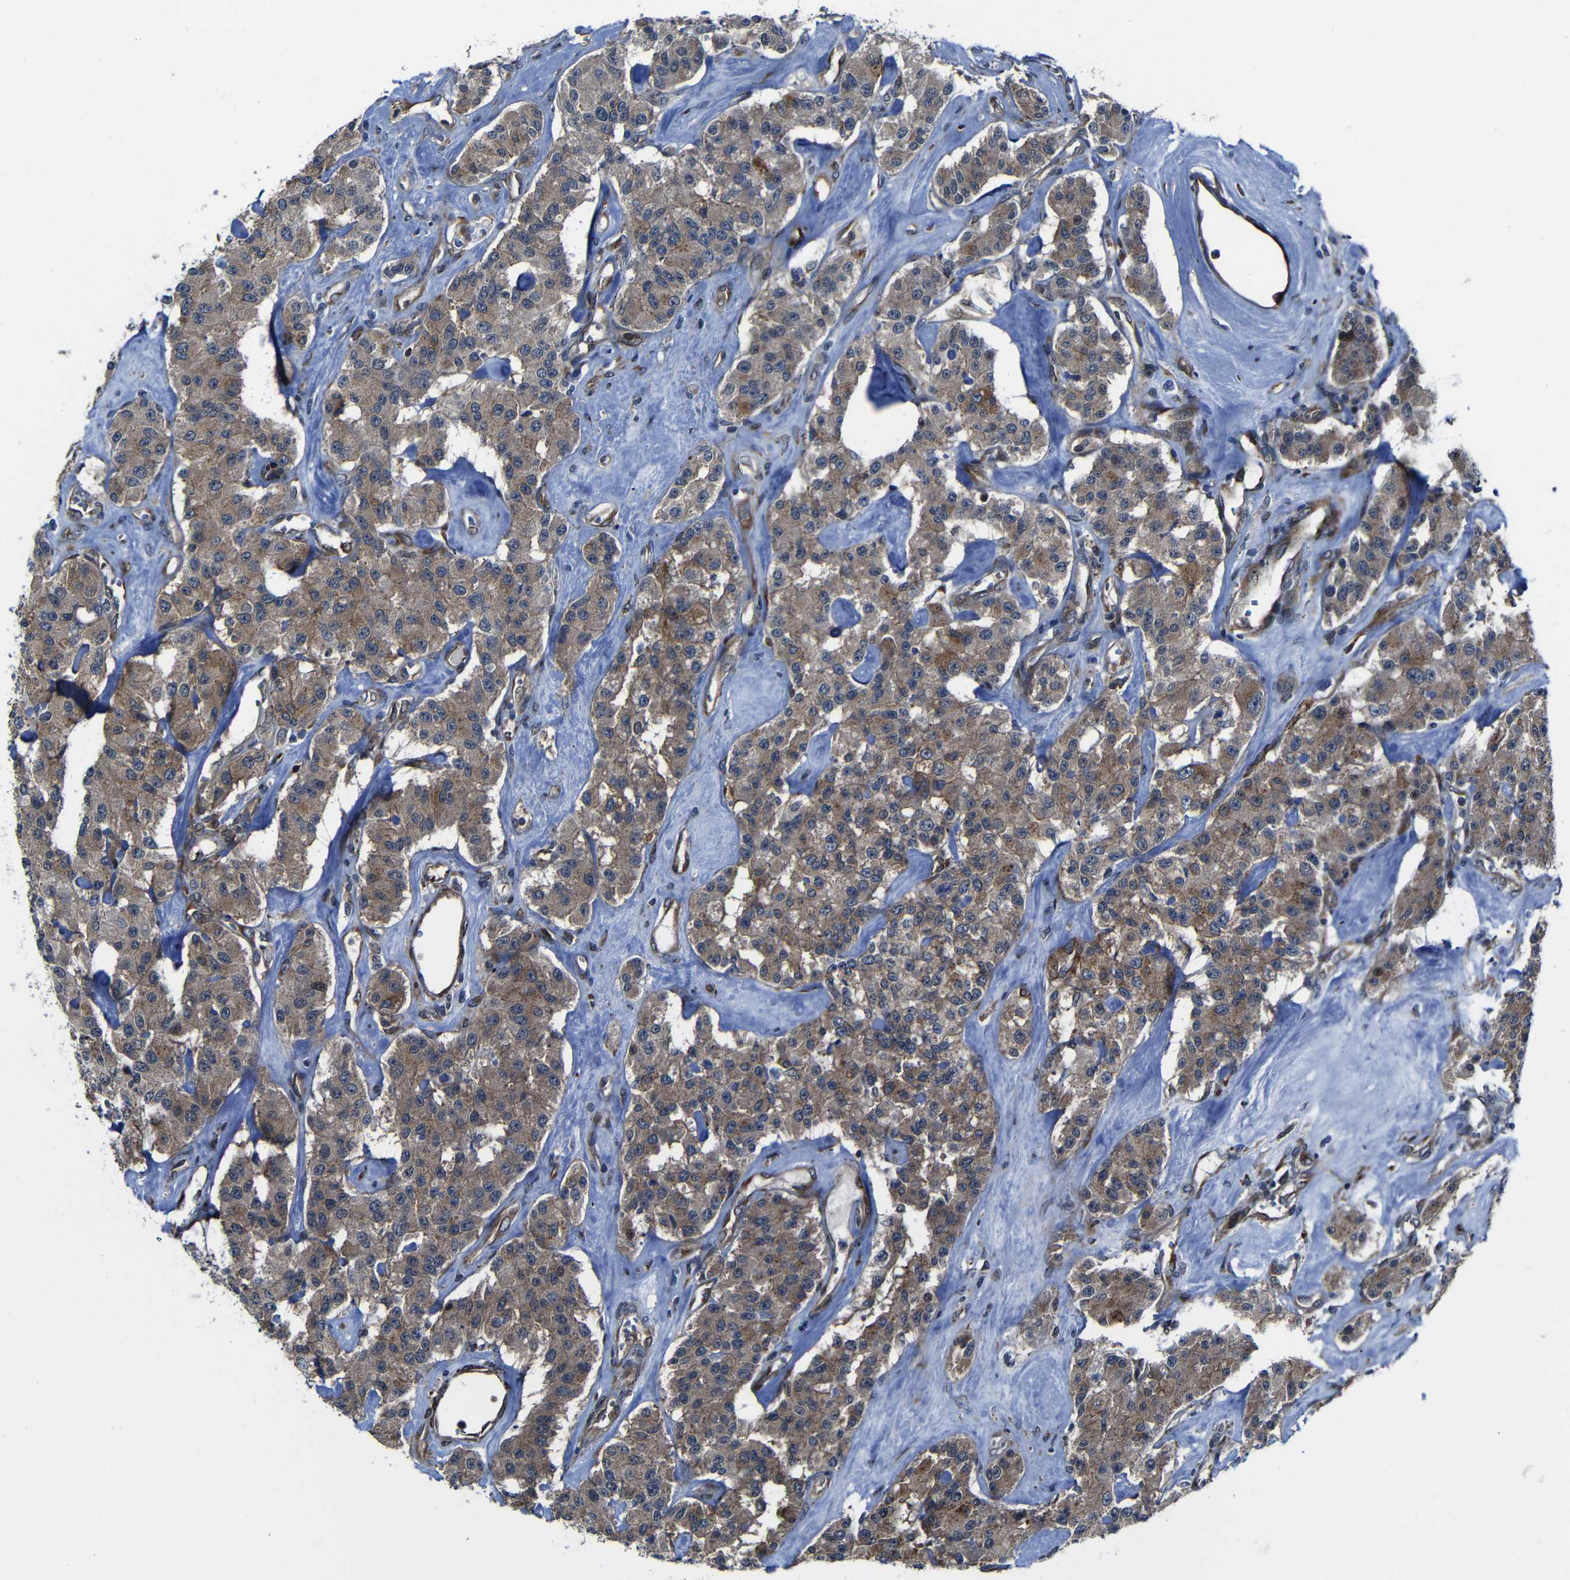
{"staining": {"intensity": "moderate", "quantity": ">75%", "location": "cytoplasmic/membranous"}, "tissue": "carcinoid", "cell_type": "Tumor cells", "image_type": "cancer", "snomed": [{"axis": "morphology", "description": "Carcinoid, malignant, NOS"}, {"axis": "topography", "description": "Pancreas"}], "caption": "Protein staining of carcinoid tissue exhibits moderate cytoplasmic/membranous expression in approximately >75% of tumor cells. The staining was performed using DAB (3,3'-diaminobenzidine), with brown indicating positive protein expression. Nuclei are stained blue with hematoxylin.", "gene": "KIAA0513", "patient": {"sex": "male", "age": 41}}